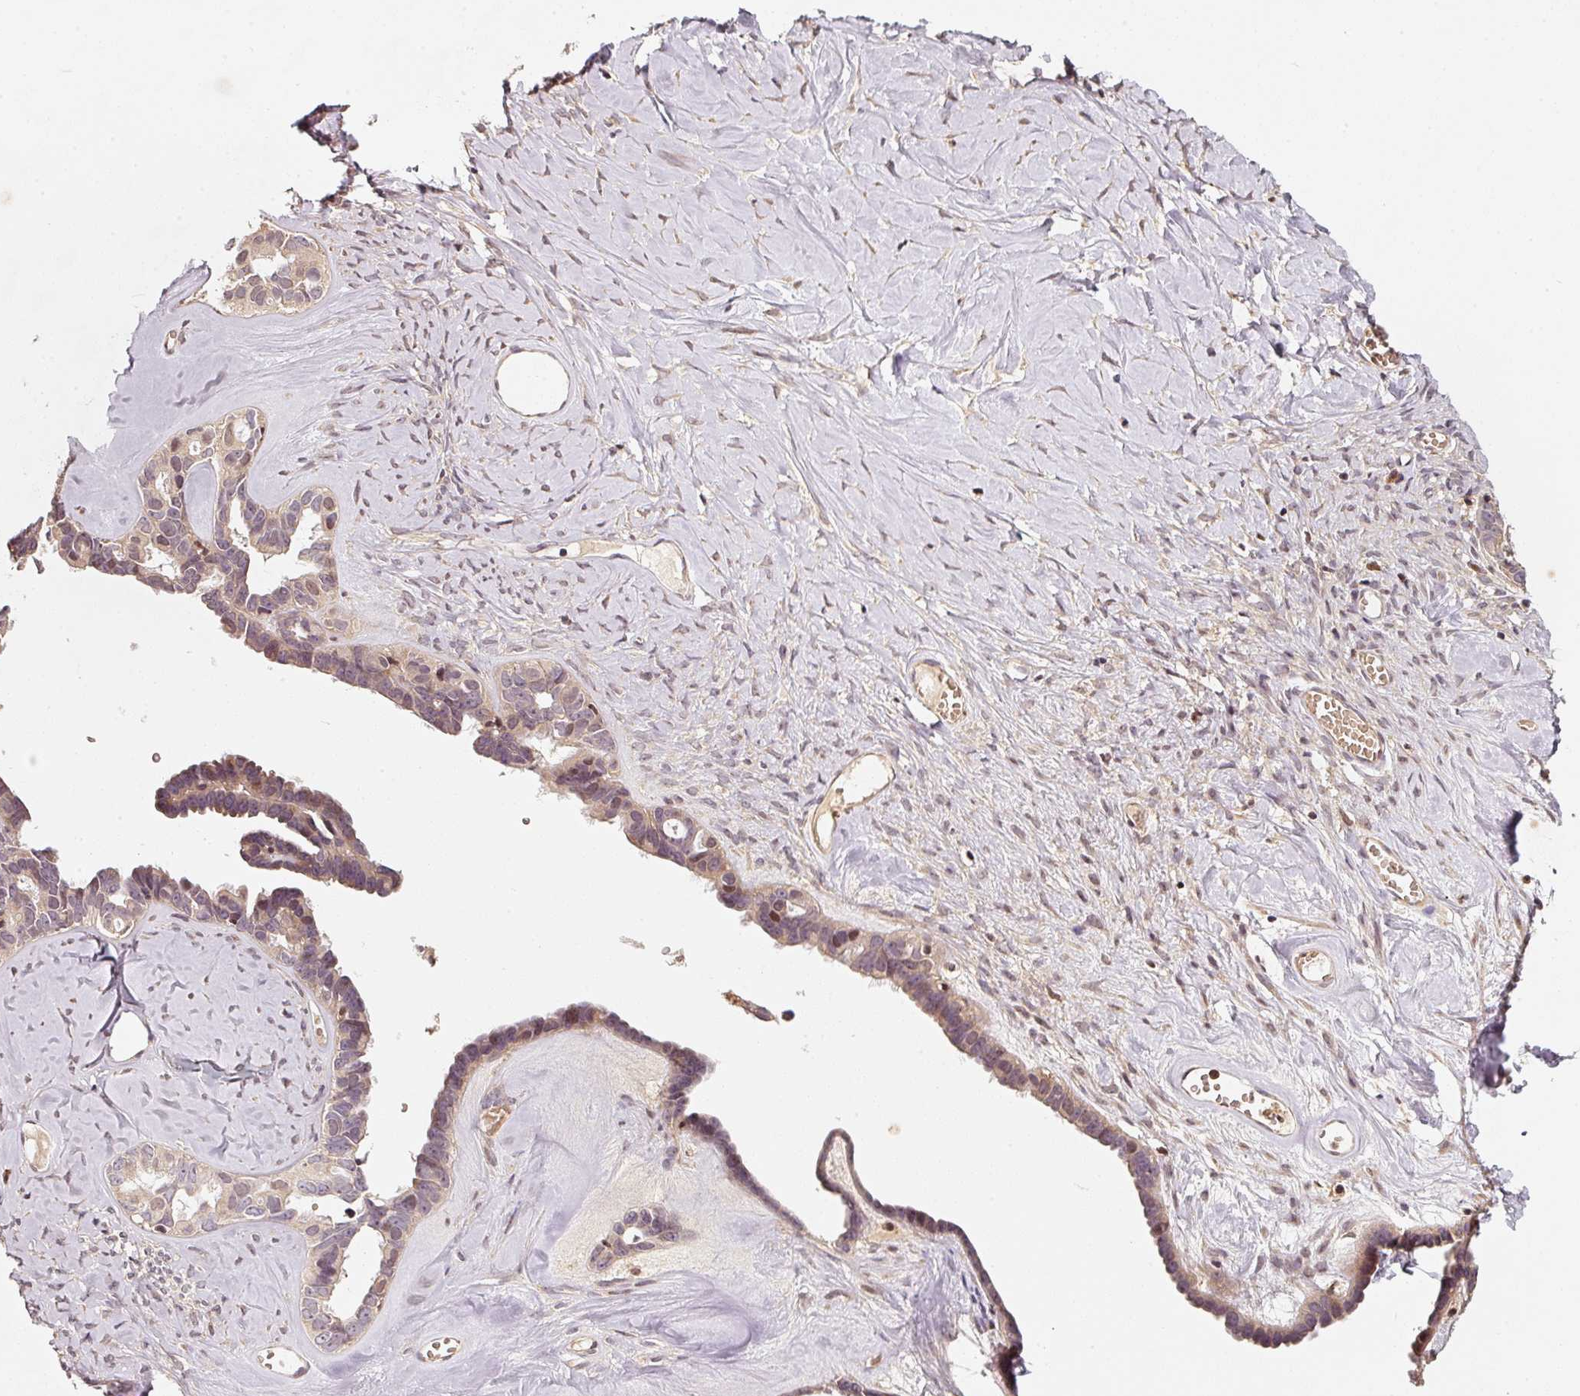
{"staining": {"intensity": "moderate", "quantity": "25%-75%", "location": "cytoplasmic/membranous"}, "tissue": "ovarian cancer", "cell_type": "Tumor cells", "image_type": "cancer", "snomed": [{"axis": "morphology", "description": "Cystadenocarcinoma, serous, NOS"}, {"axis": "topography", "description": "Ovary"}], "caption": "An image of human serous cystadenocarcinoma (ovarian) stained for a protein exhibits moderate cytoplasmic/membranous brown staining in tumor cells.", "gene": "RRAS2", "patient": {"sex": "female", "age": 69}}